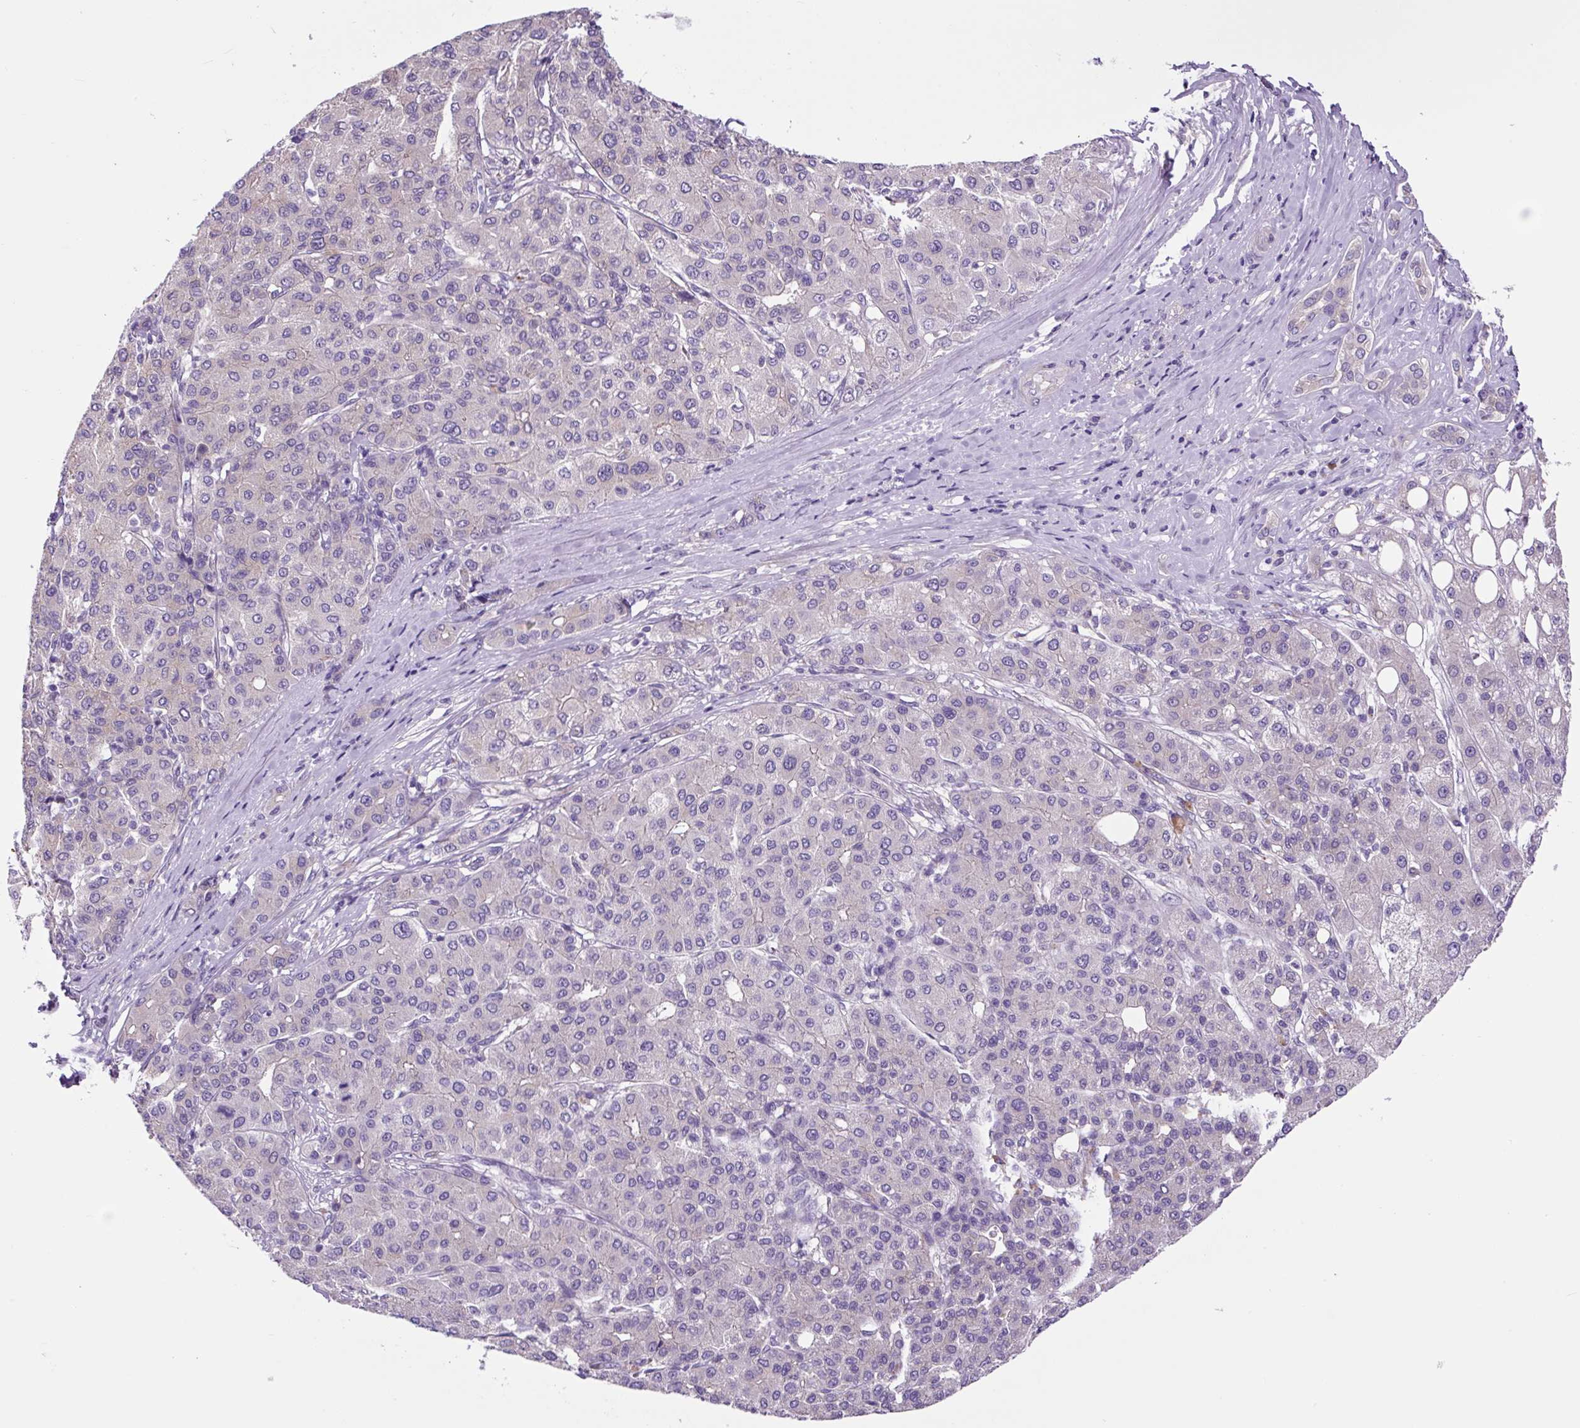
{"staining": {"intensity": "weak", "quantity": "<25%", "location": "cytoplasmic/membranous"}, "tissue": "liver cancer", "cell_type": "Tumor cells", "image_type": "cancer", "snomed": [{"axis": "morphology", "description": "Carcinoma, Hepatocellular, NOS"}, {"axis": "topography", "description": "Liver"}], "caption": "Tumor cells show no significant protein expression in hepatocellular carcinoma (liver).", "gene": "GORASP1", "patient": {"sex": "male", "age": 65}}